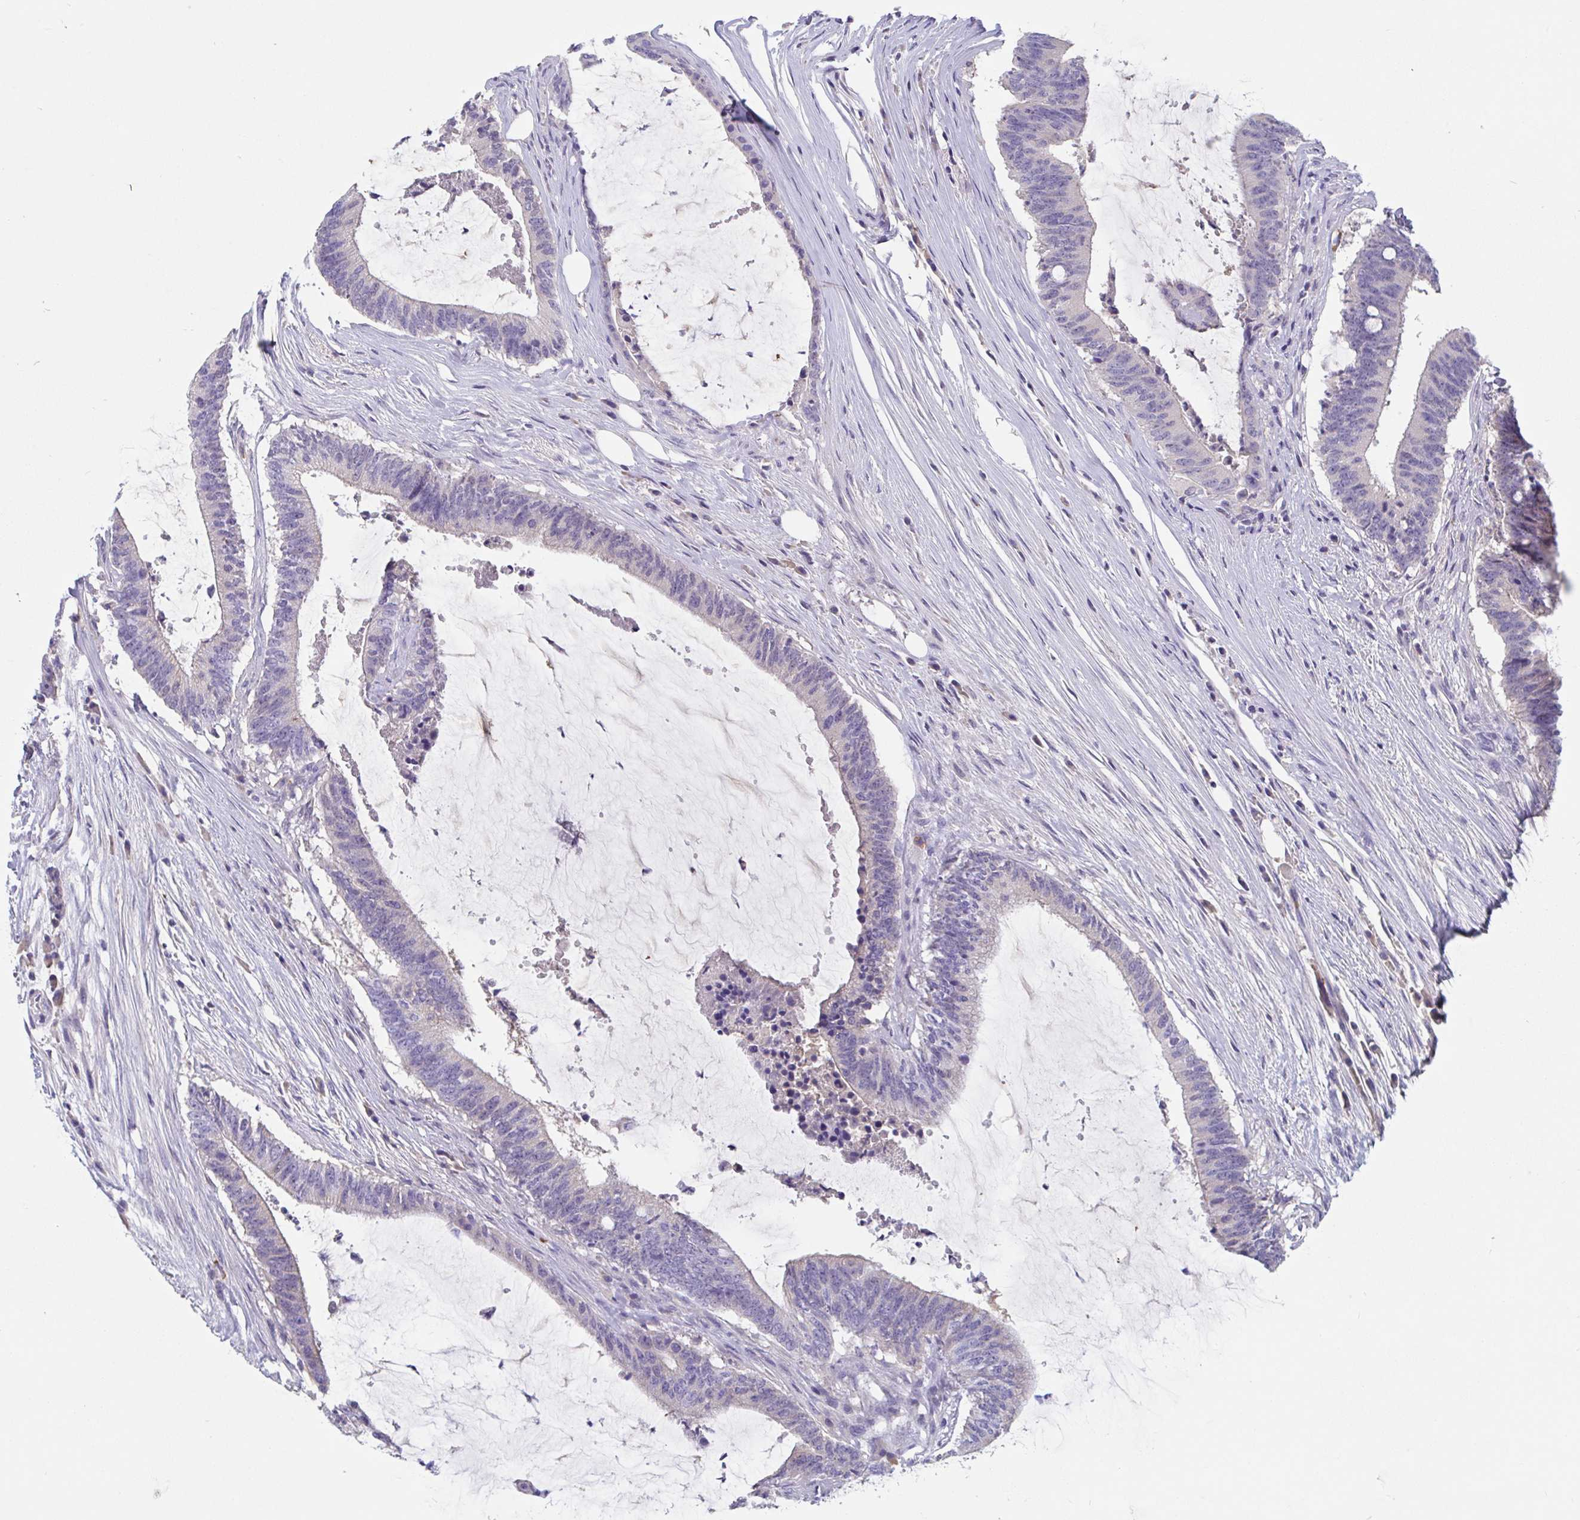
{"staining": {"intensity": "weak", "quantity": "<25%", "location": "cytoplasmic/membranous"}, "tissue": "colorectal cancer", "cell_type": "Tumor cells", "image_type": "cancer", "snomed": [{"axis": "morphology", "description": "Adenocarcinoma, NOS"}, {"axis": "topography", "description": "Colon"}], "caption": "IHC histopathology image of neoplastic tissue: human colorectal adenocarcinoma stained with DAB displays no significant protein positivity in tumor cells.", "gene": "ZNHIT2", "patient": {"sex": "female", "age": 43}}